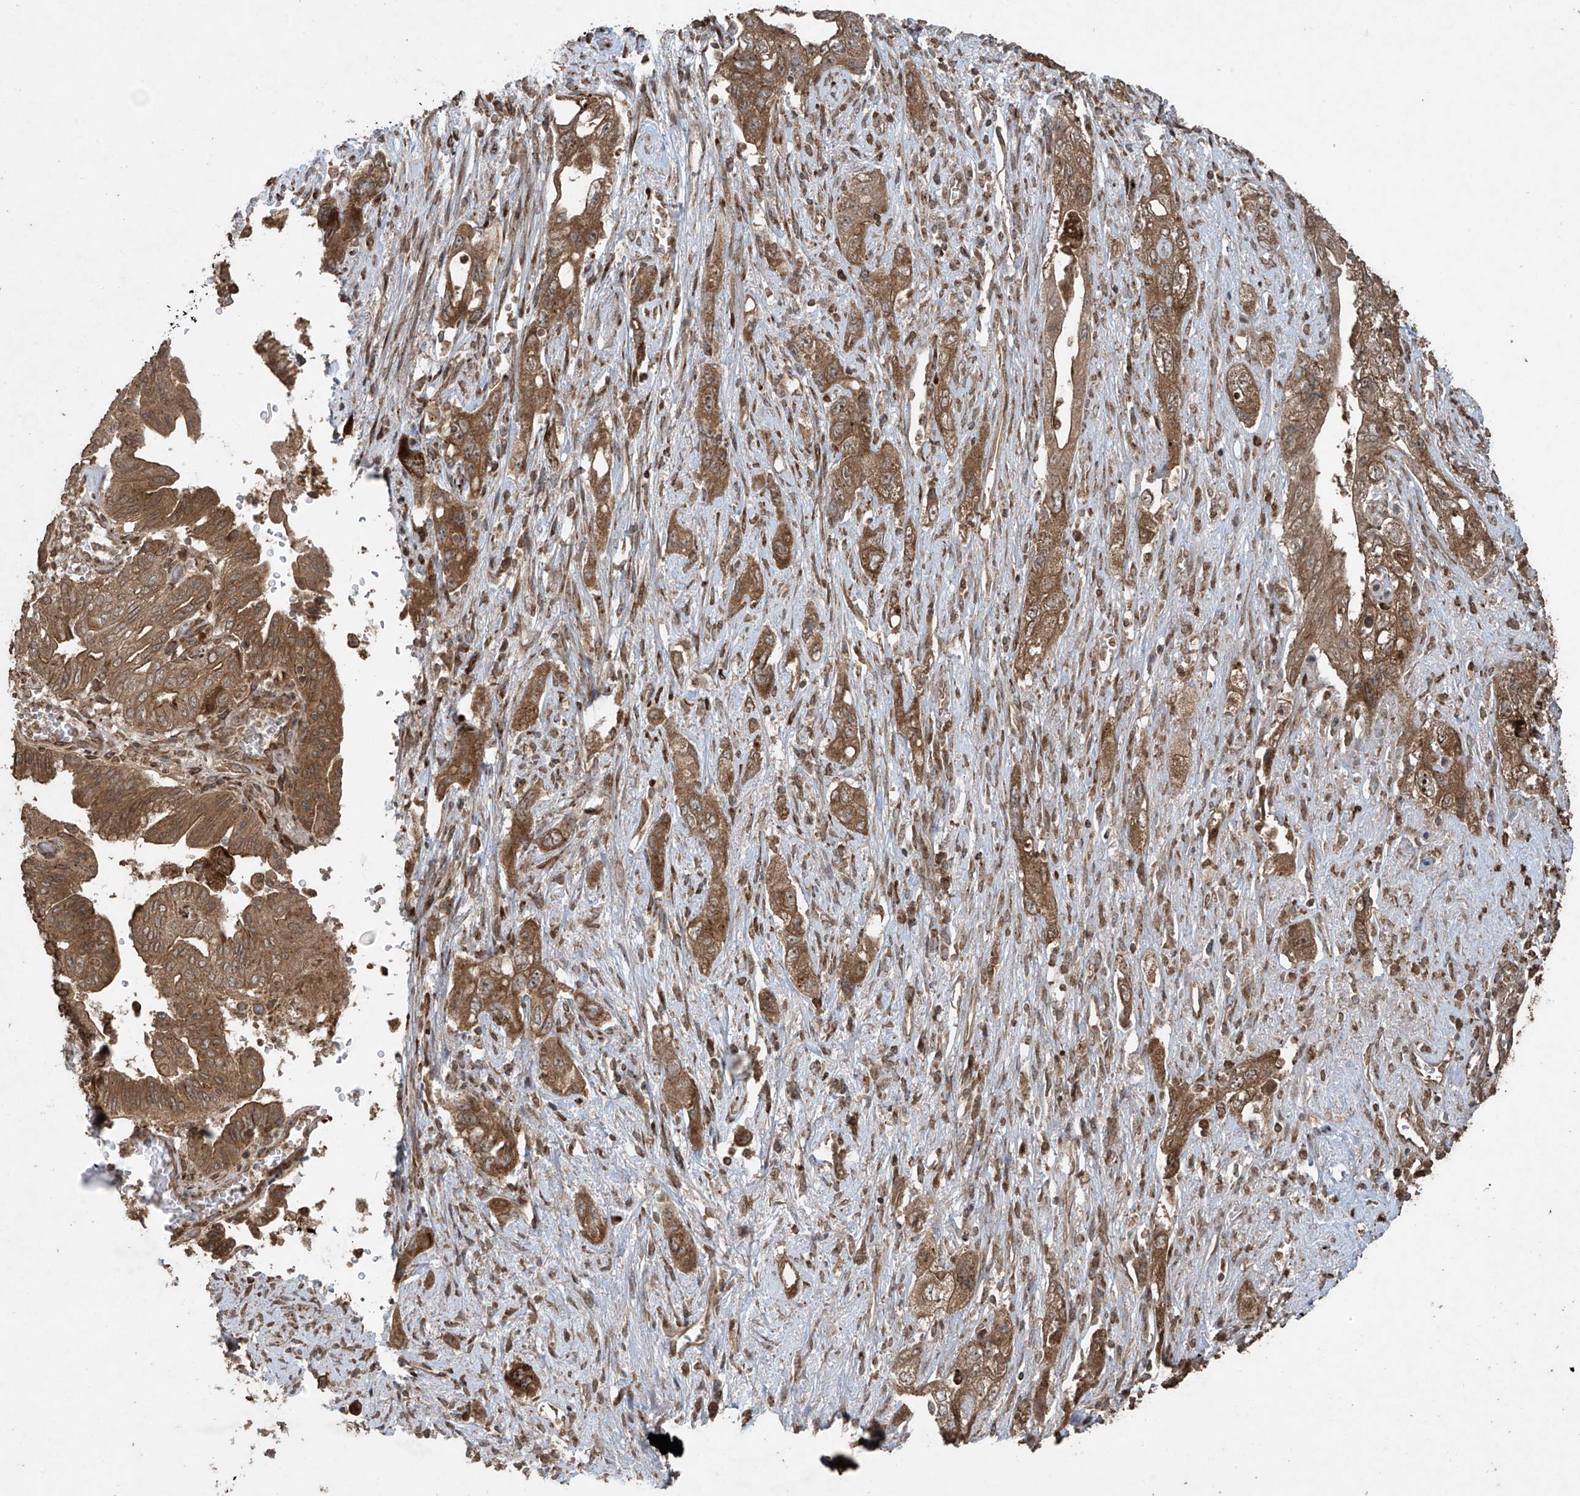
{"staining": {"intensity": "moderate", "quantity": ">75%", "location": "cytoplasmic/membranous"}, "tissue": "pancreatic cancer", "cell_type": "Tumor cells", "image_type": "cancer", "snomed": [{"axis": "morphology", "description": "Adenocarcinoma, NOS"}, {"axis": "topography", "description": "Pancreas"}], "caption": "About >75% of tumor cells in pancreatic cancer reveal moderate cytoplasmic/membranous protein staining as visualized by brown immunohistochemical staining.", "gene": "PGPEP1", "patient": {"sex": "female", "age": 73}}